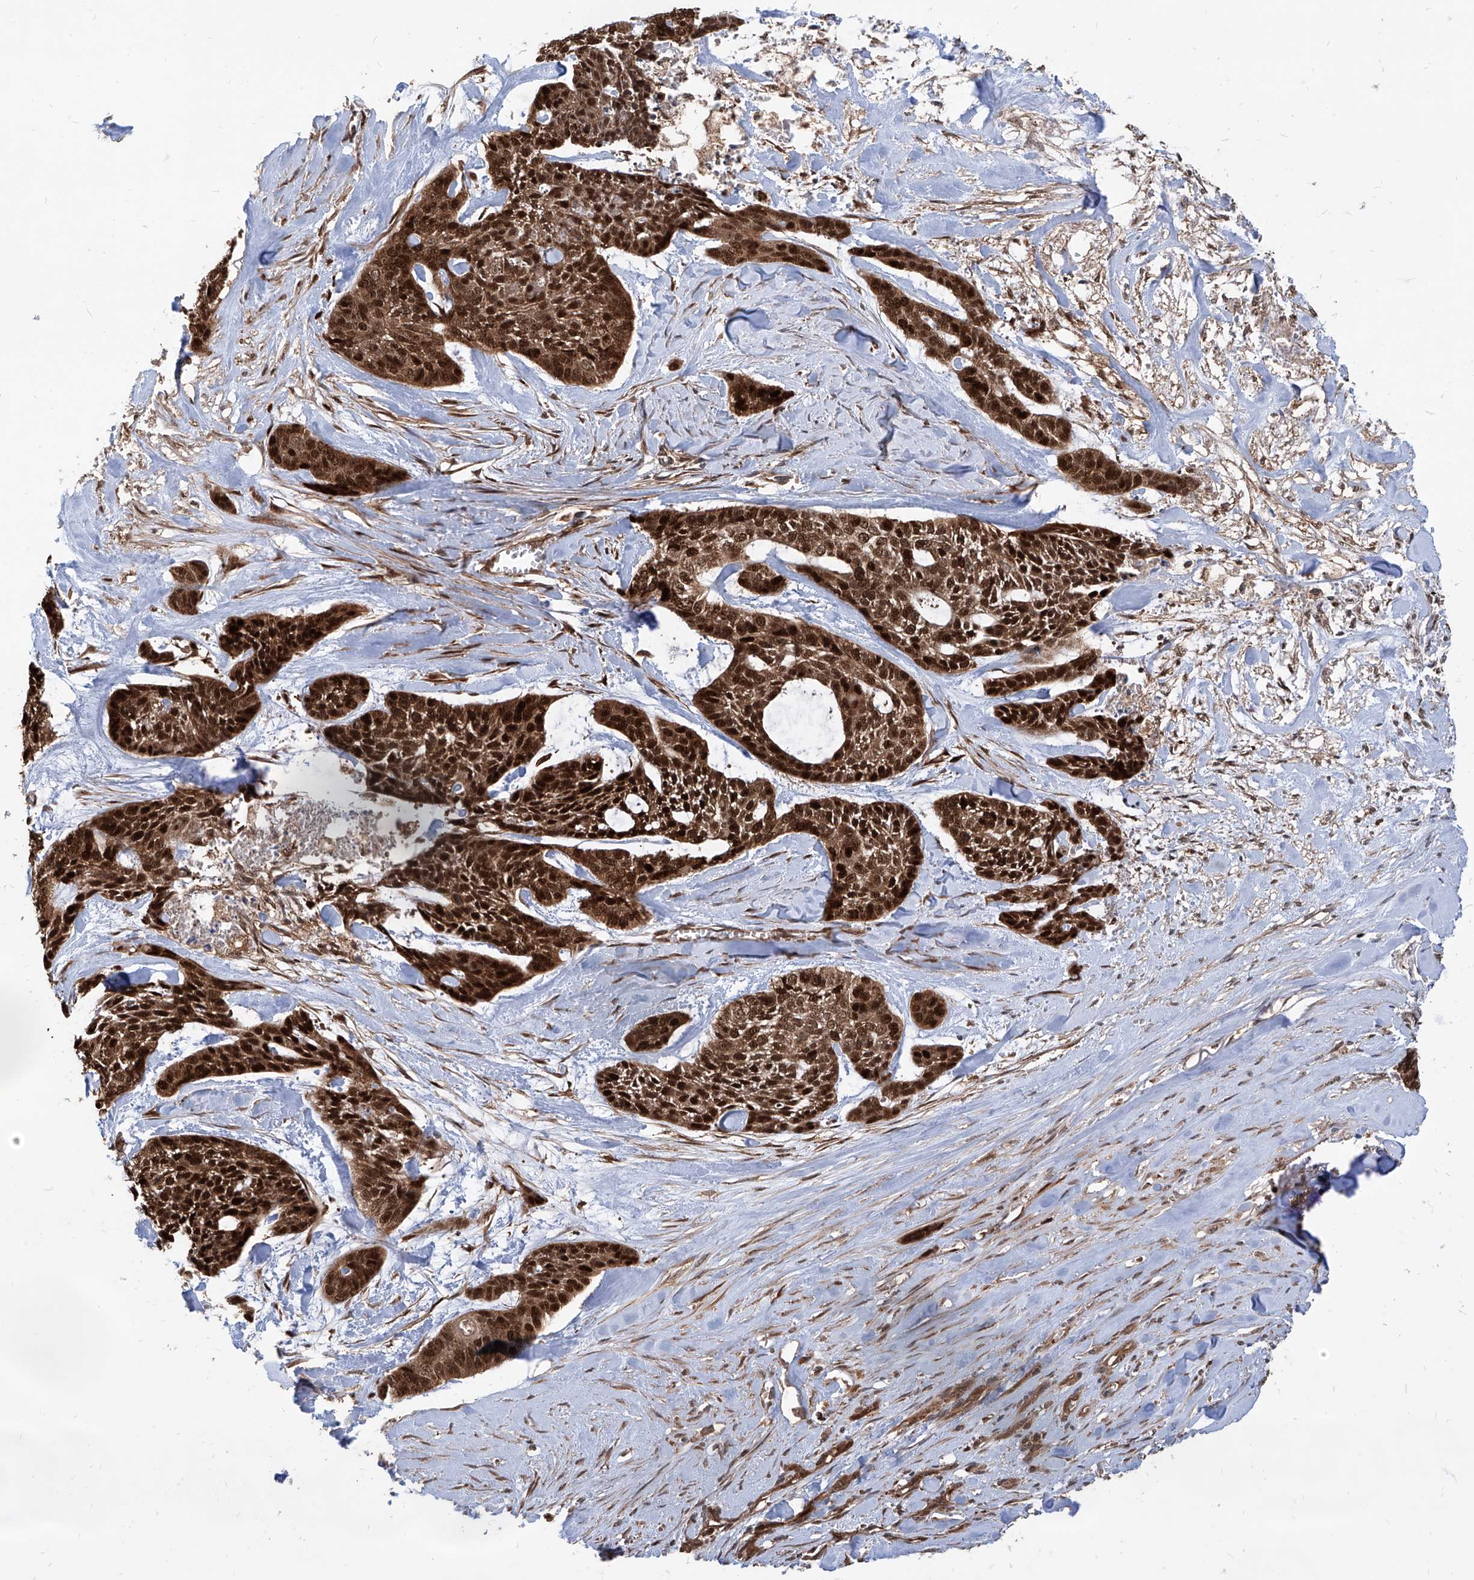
{"staining": {"intensity": "strong", "quantity": ">75%", "location": "cytoplasmic/membranous,nuclear"}, "tissue": "skin cancer", "cell_type": "Tumor cells", "image_type": "cancer", "snomed": [{"axis": "morphology", "description": "Basal cell carcinoma"}, {"axis": "topography", "description": "Skin"}], "caption": "A high-resolution micrograph shows immunohistochemistry (IHC) staining of skin cancer (basal cell carcinoma), which shows strong cytoplasmic/membranous and nuclear staining in about >75% of tumor cells. (DAB (3,3'-diaminobenzidine) IHC, brown staining for protein, blue staining for nuclei).", "gene": "MAGED2", "patient": {"sex": "female", "age": 64}}